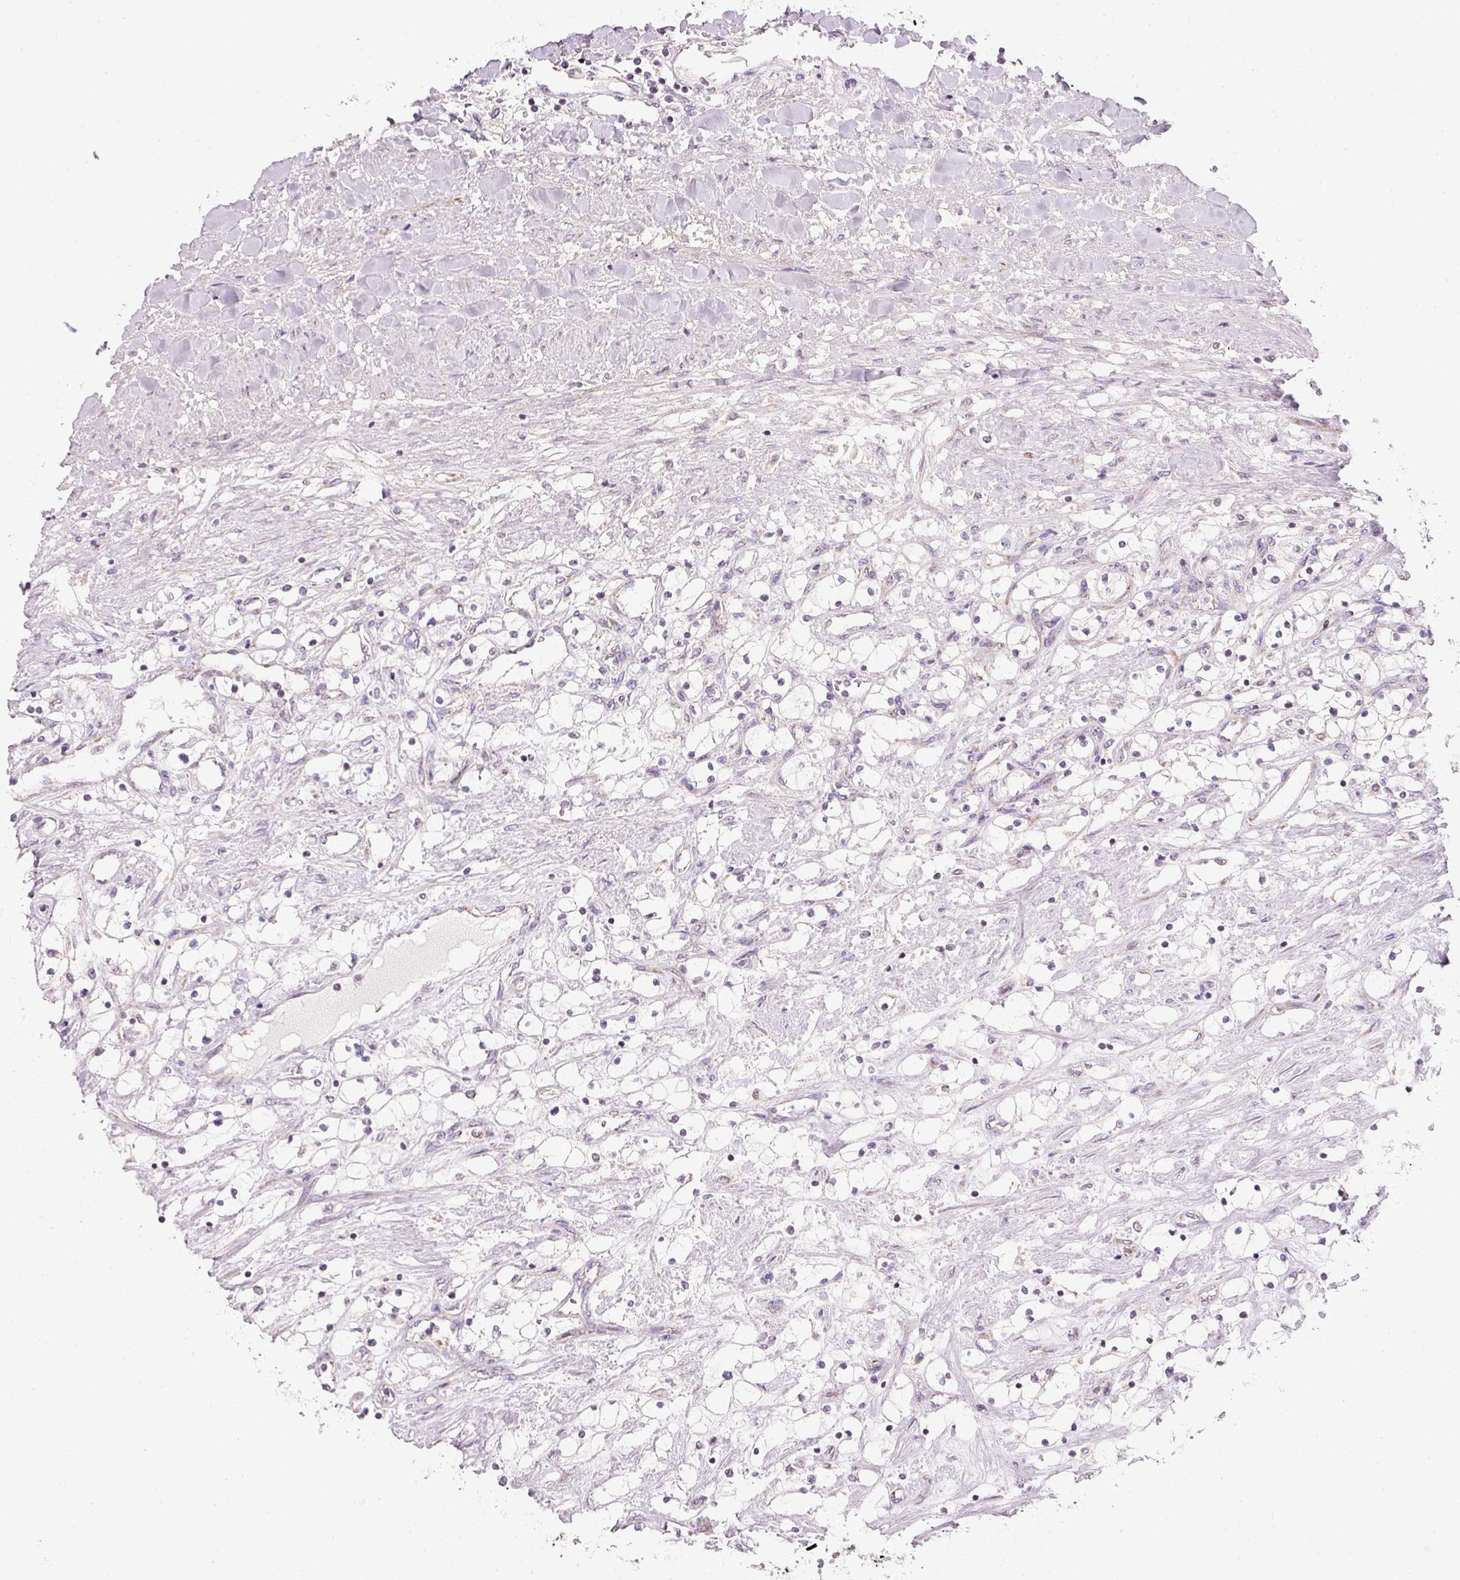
{"staining": {"intensity": "negative", "quantity": "none", "location": "none"}, "tissue": "renal cancer", "cell_type": "Tumor cells", "image_type": "cancer", "snomed": [{"axis": "morphology", "description": "Adenocarcinoma, NOS"}, {"axis": "topography", "description": "Kidney"}], "caption": "Renal cancer was stained to show a protein in brown. There is no significant positivity in tumor cells.", "gene": "NDUFA1", "patient": {"sex": "male", "age": 68}}